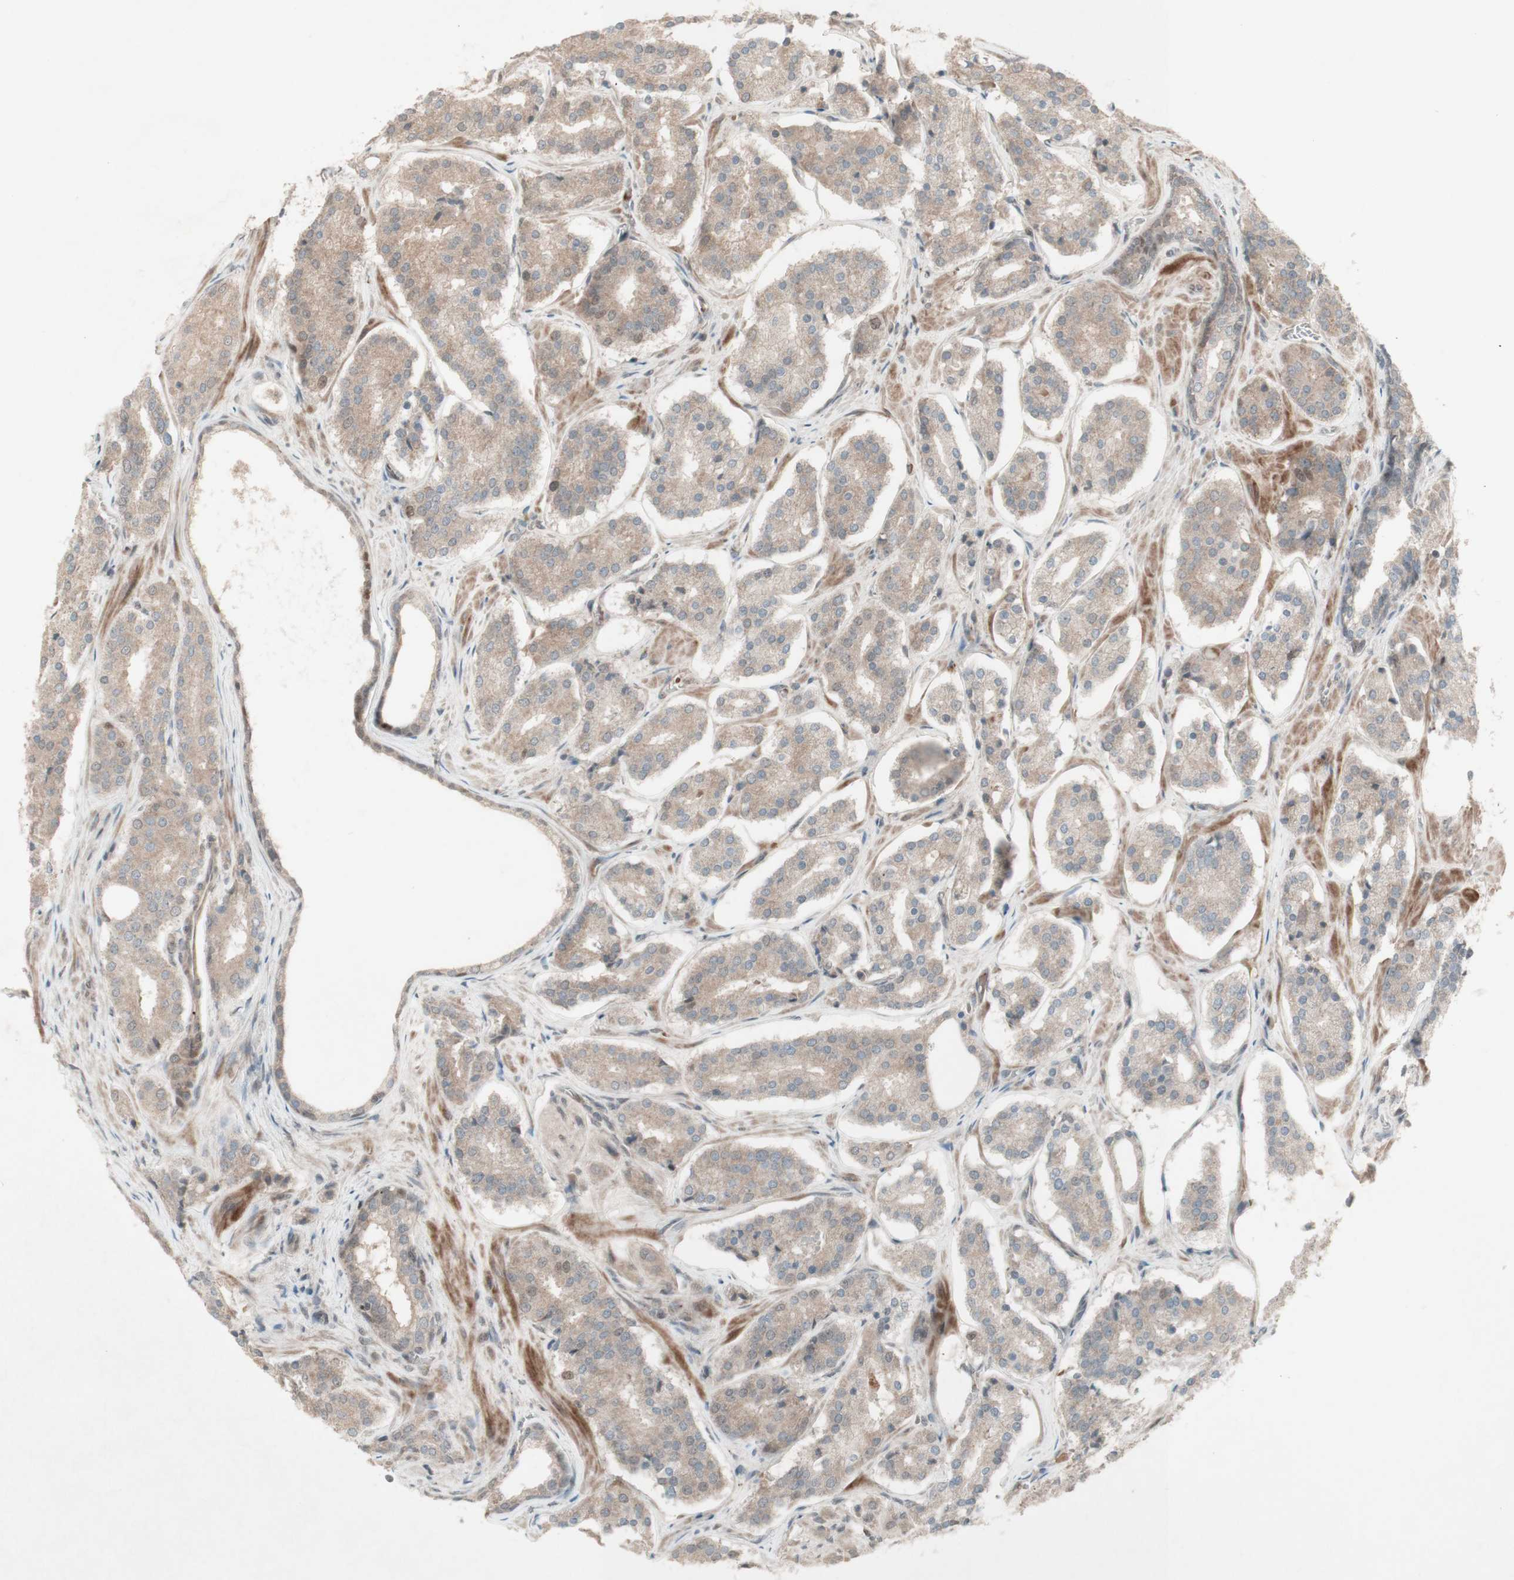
{"staining": {"intensity": "negative", "quantity": "none", "location": "none"}, "tissue": "prostate cancer", "cell_type": "Tumor cells", "image_type": "cancer", "snomed": [{"axis": "morphology", "description": "Adenocarcinoma, High grade"}, {"axis": "topography", "description": "Prostate"}], "caption": "Immunohistochemistry (IHC) image of neoplastic tissue: prostate cancer (adenocarcinoma (high-grade)) stained with DAB (3,3'-diaminobenzidine) shows no significant protein staining in tumor cells. (DAB immunohistochemistry with hematoxylin counter stain).", "gene": "MSH6", "patient": {"sex": "male", "age": 60}}